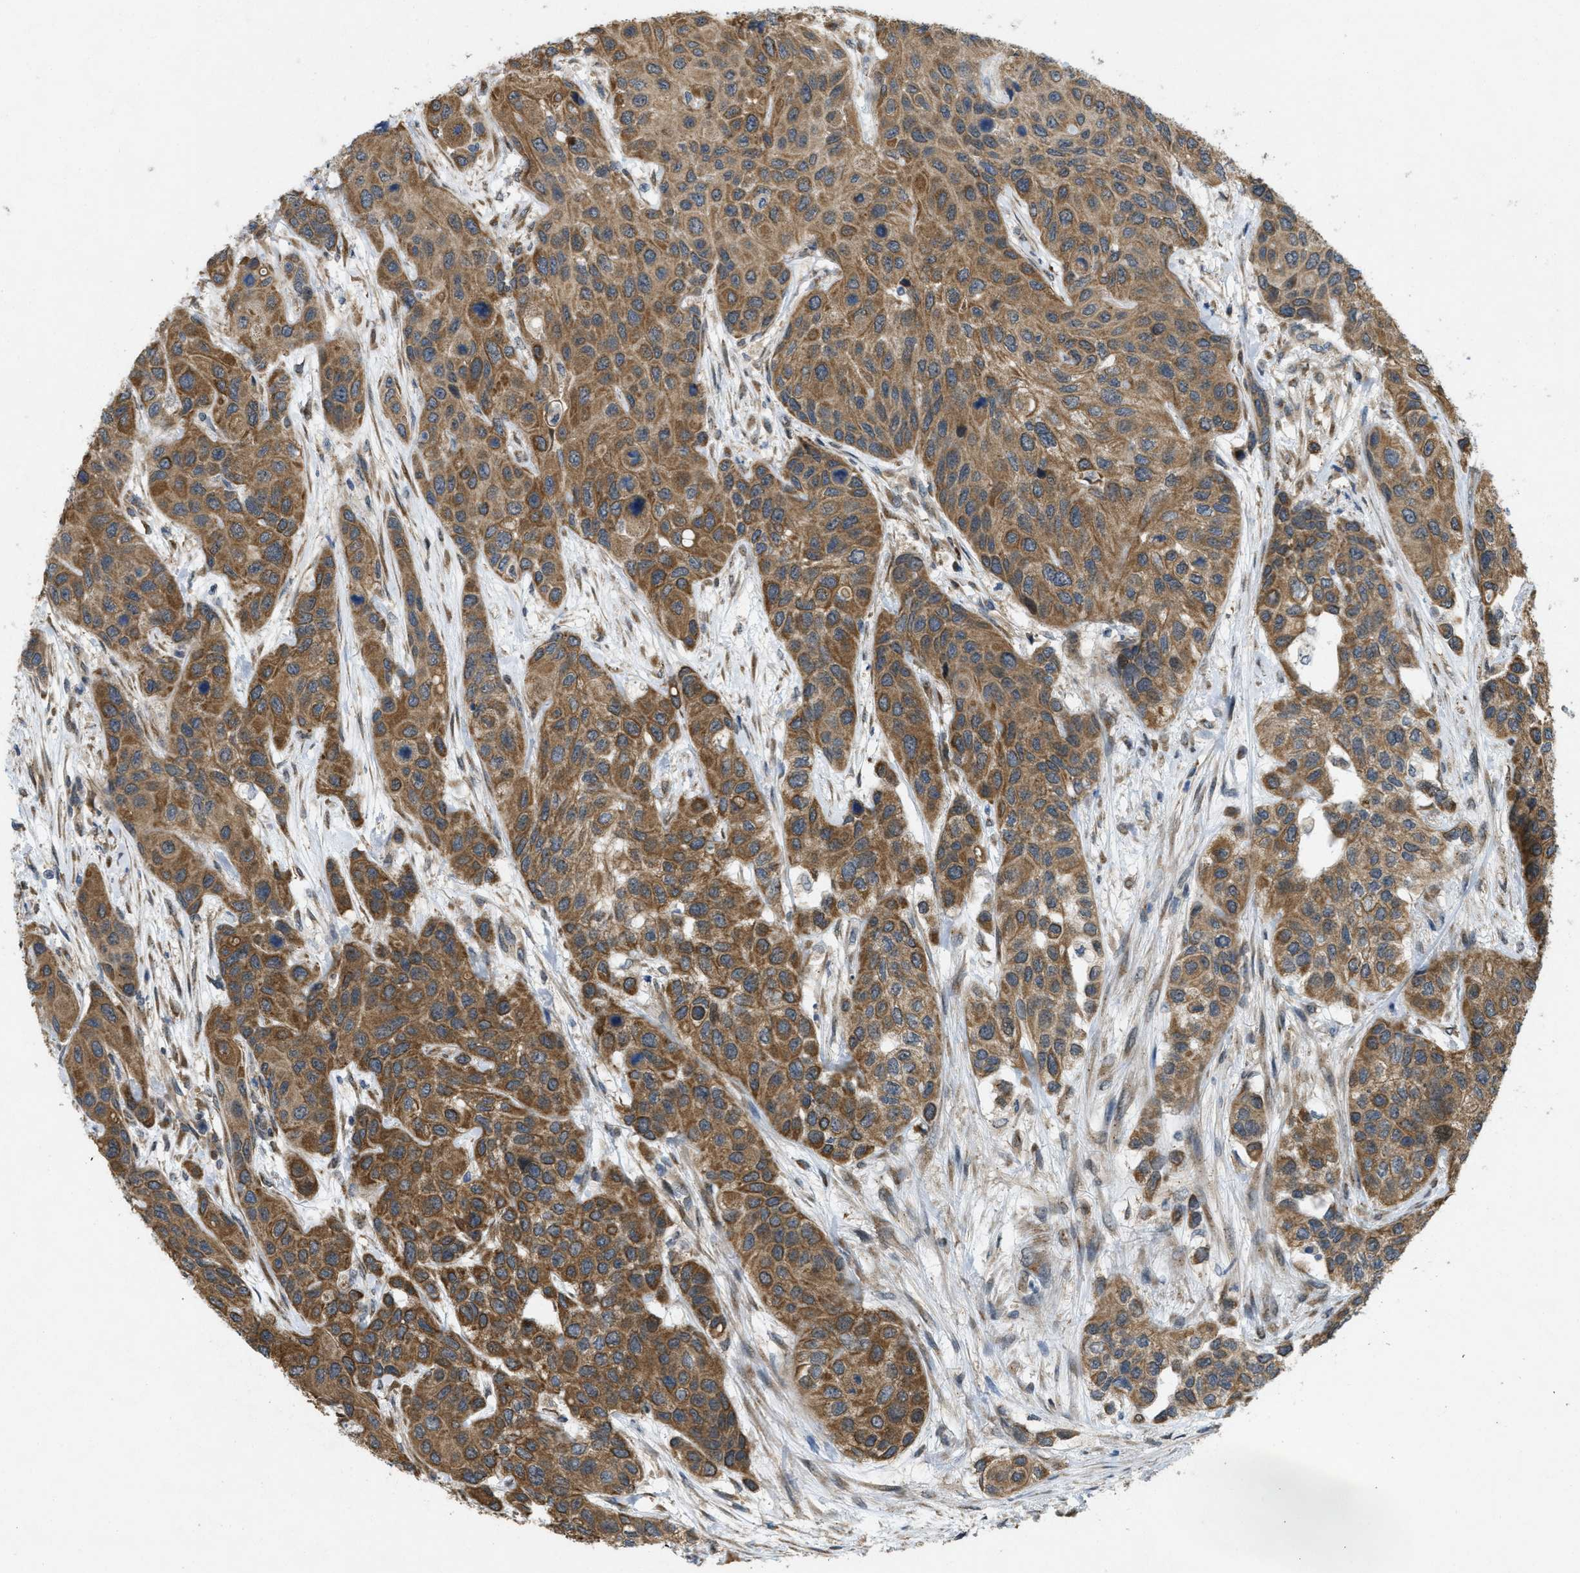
{"staining": {"intensity": "moderate", "quantity": ">75%", "location": "cytoplasmic/membranous"}, "tissue": "urothelial cancer", "cell_type": "Tumor cells", "image_type": "cancer", "snomed": [{"axis": "morphology", "description": "Urothelial carcinoma, High grade"}, {"axis": "topography", "description": "Urinary bladder"}], "caption": "Protein staining displays moderate cytoplasmic/membranous positivity in about >75% of tumor cells in urothelial cancer.", "gene": "IFNLR1", "patient": {"sex": "female", "age": 56}}